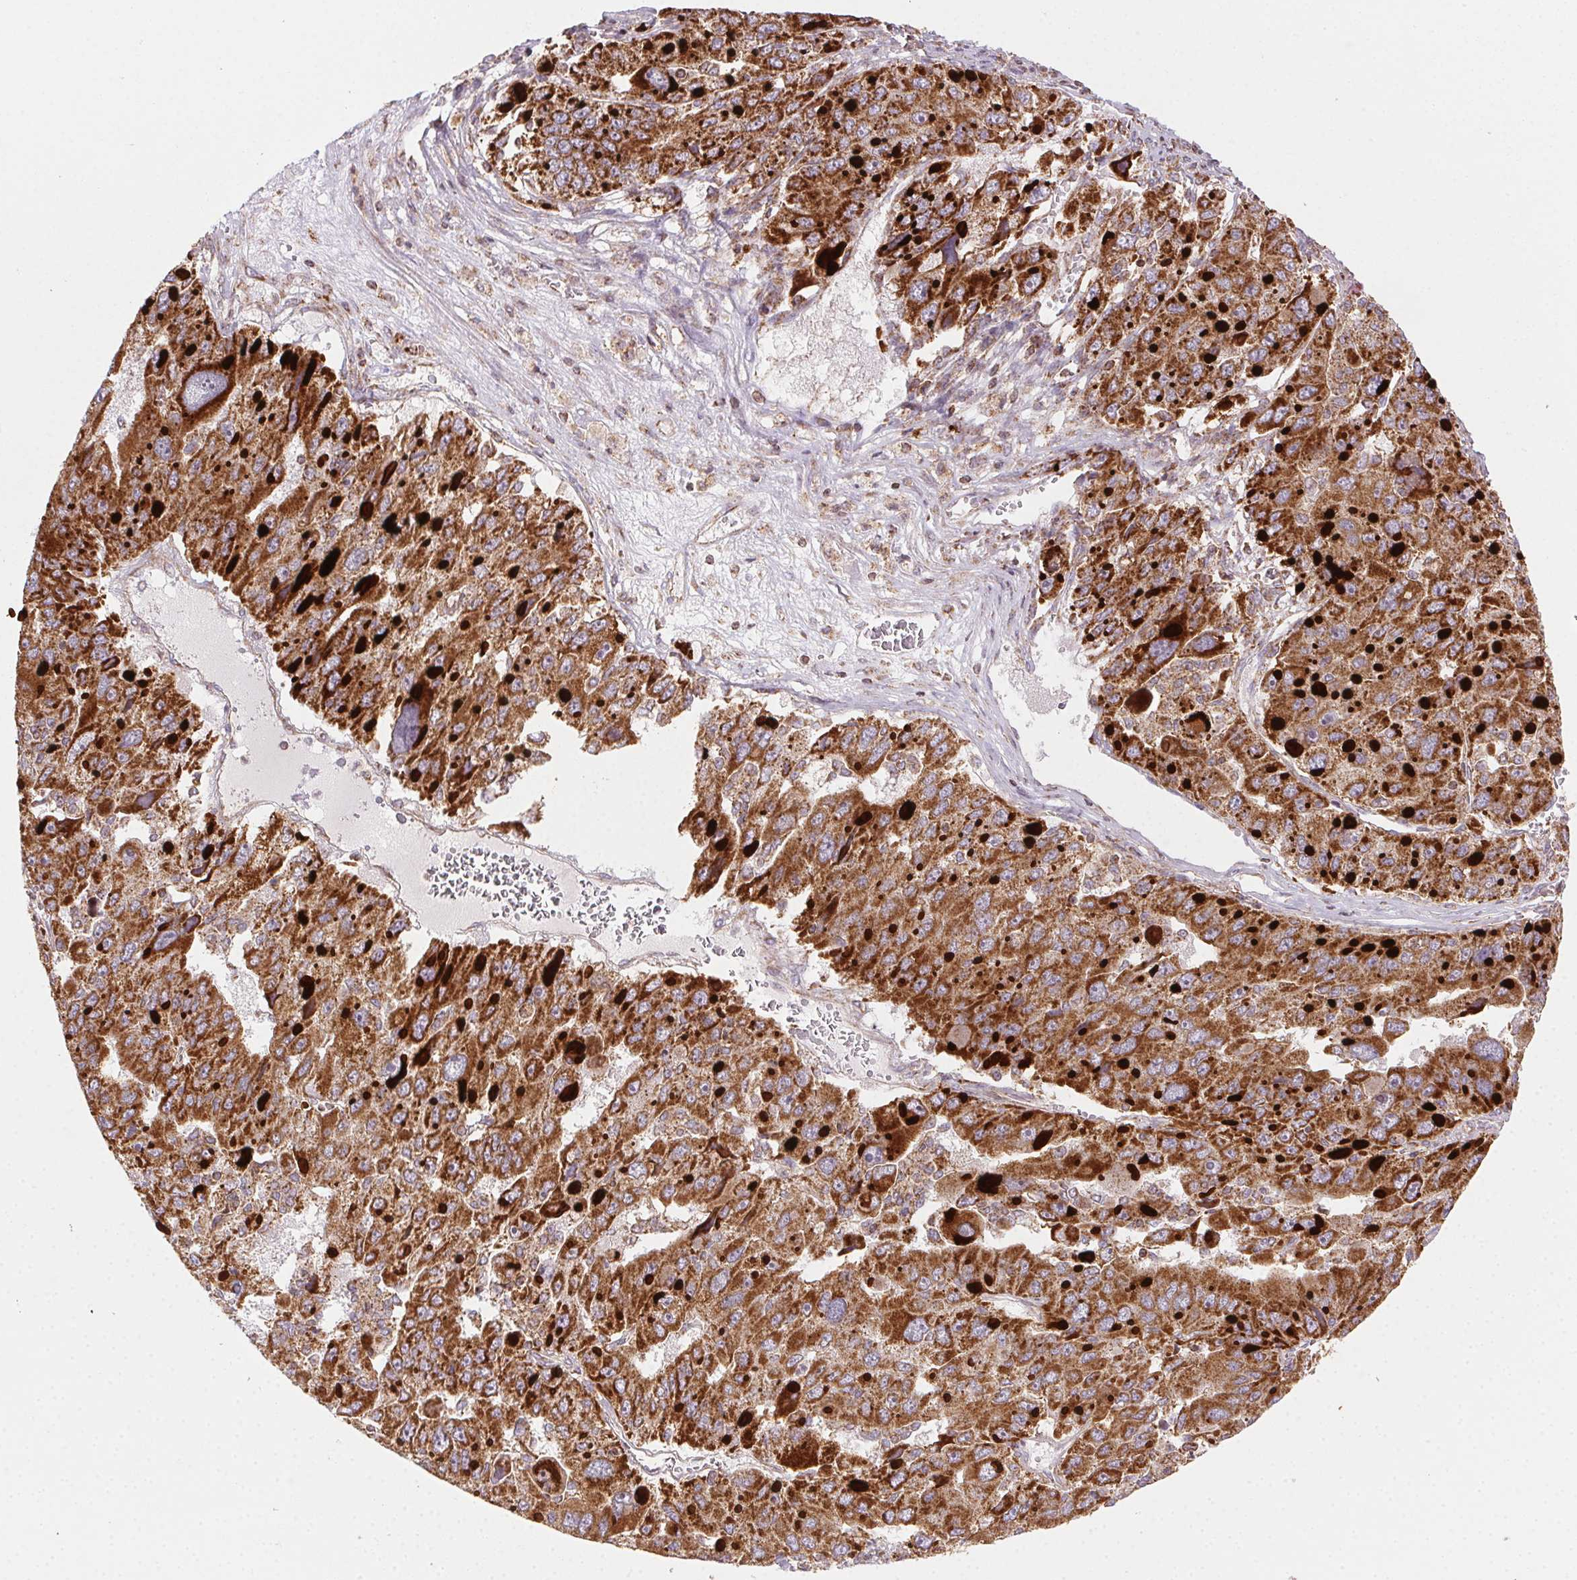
{"staining": {"intensity": "strong", "quantity": ">75%", "location": "cytoplasmic/membranous"}, "tissue": "liver cancer", "cell_type": "Tumor cells", "image_type": "cancer", "snomed": [{"axis": "morphology", "description": "Carcinoma, Hepatocellular, NOS"}, {"axis": "topography", "description": "Liver"}], "caption": "Protein staining of liver hepatocellular carcinoma tissue shows strong cytoplasmic/membranous staining in approximately >75% of tumor cells. (DAB (3,3'-diaminobenzidine) IHC, brown staining for protein, blue staining for nuclei).", "gene": "CLPB", "patient": {"sex": "female", "age": 41}}